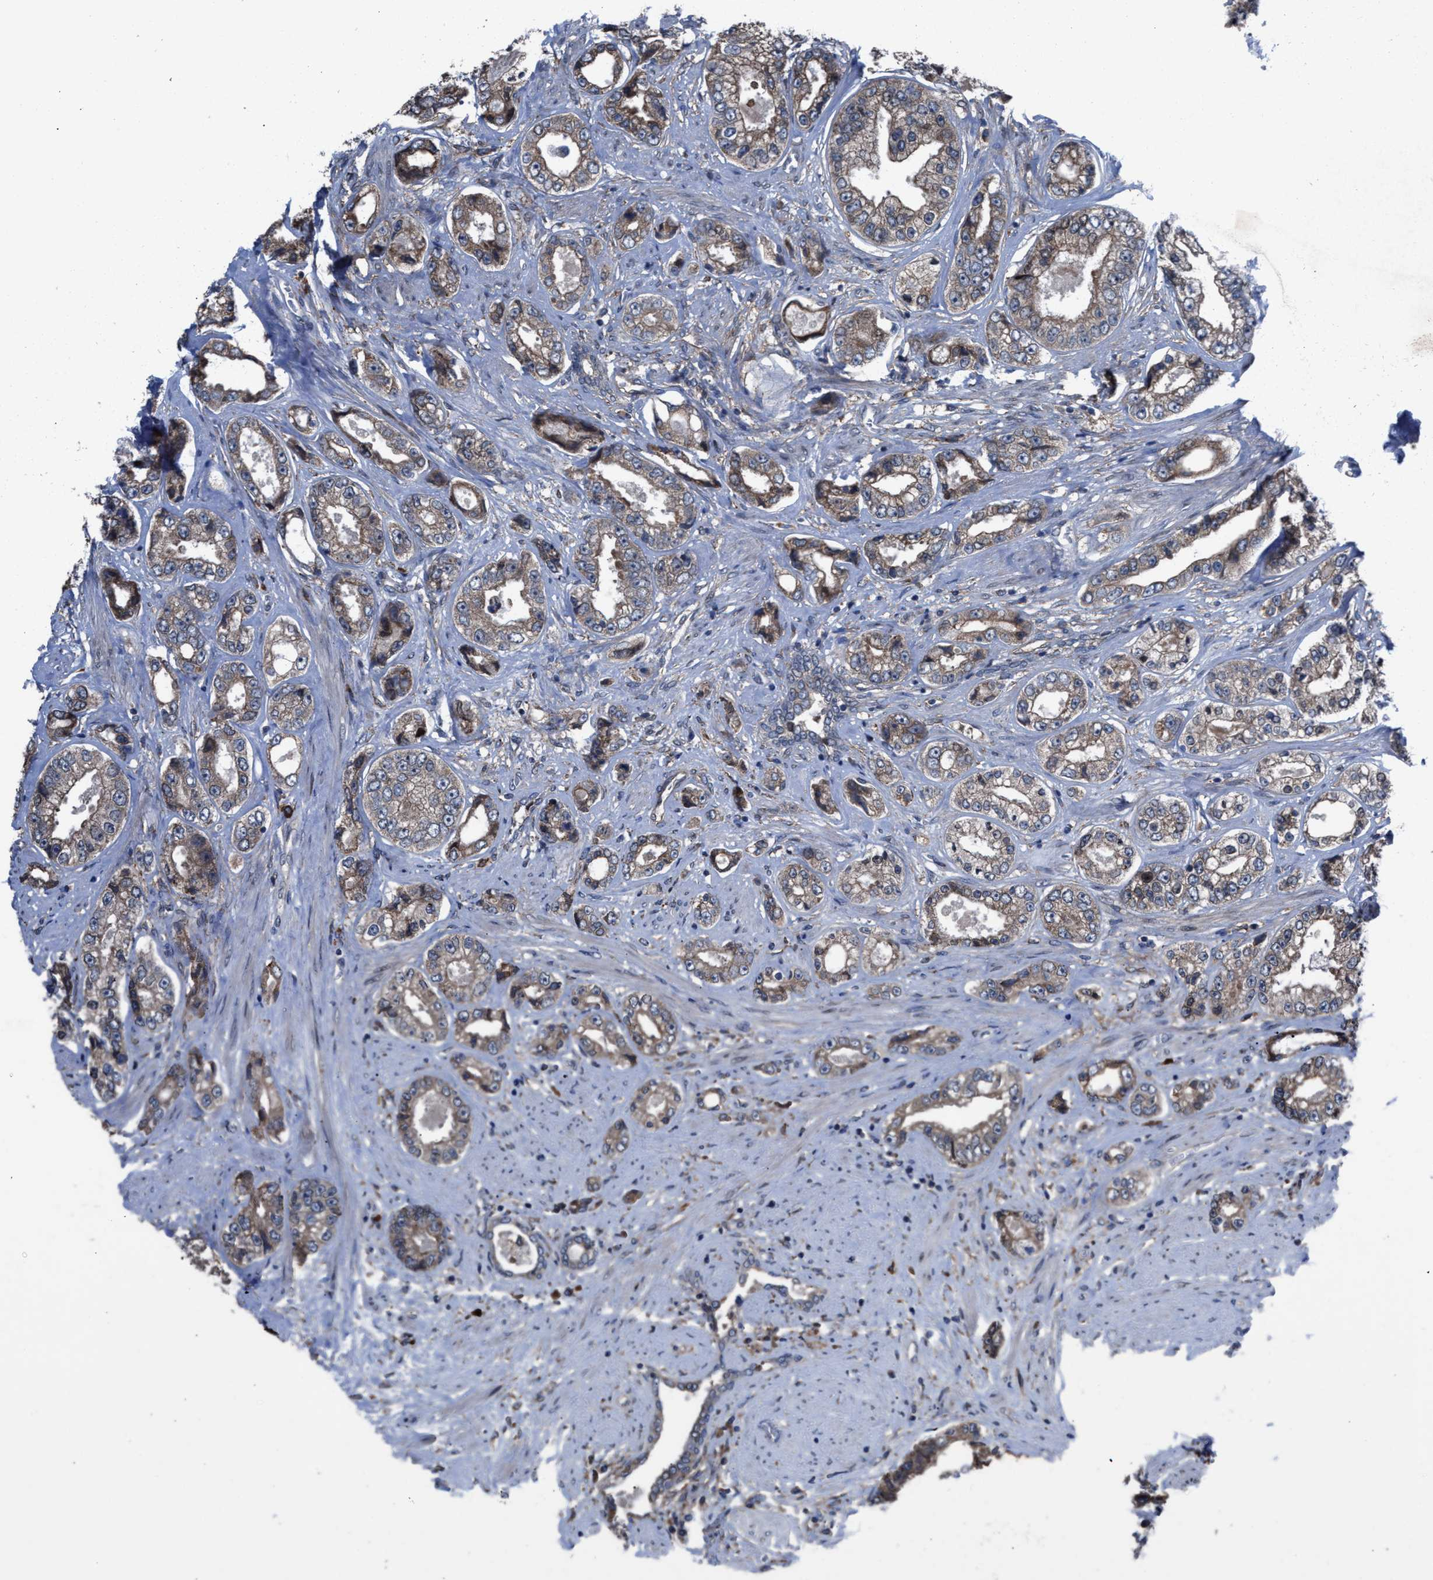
{"staining": {"intensity": "weak", "quantity": ">75%", "location": "cytoplasmic/membranous"}, "tissue": "prostate cancer", "cell_type": "Tumor cells", "image_type": "cancer", "snomed": [{"axis": "morphology", "description": "Adenocarcinoma, High grade"}, {"axis": "topography", "description": "Prostate"}], "caption": "The histopathology image exhibits a brown stain indicating the presence of a protein in the cytoplasmic/membranous of tumor cells in high-grade adenocarcinoma (prostate). (DAB IHC with brightfield microscopy, high magnification).", "gene": "TP53BP2", "patient": {"sex": "male", "age": 61}}